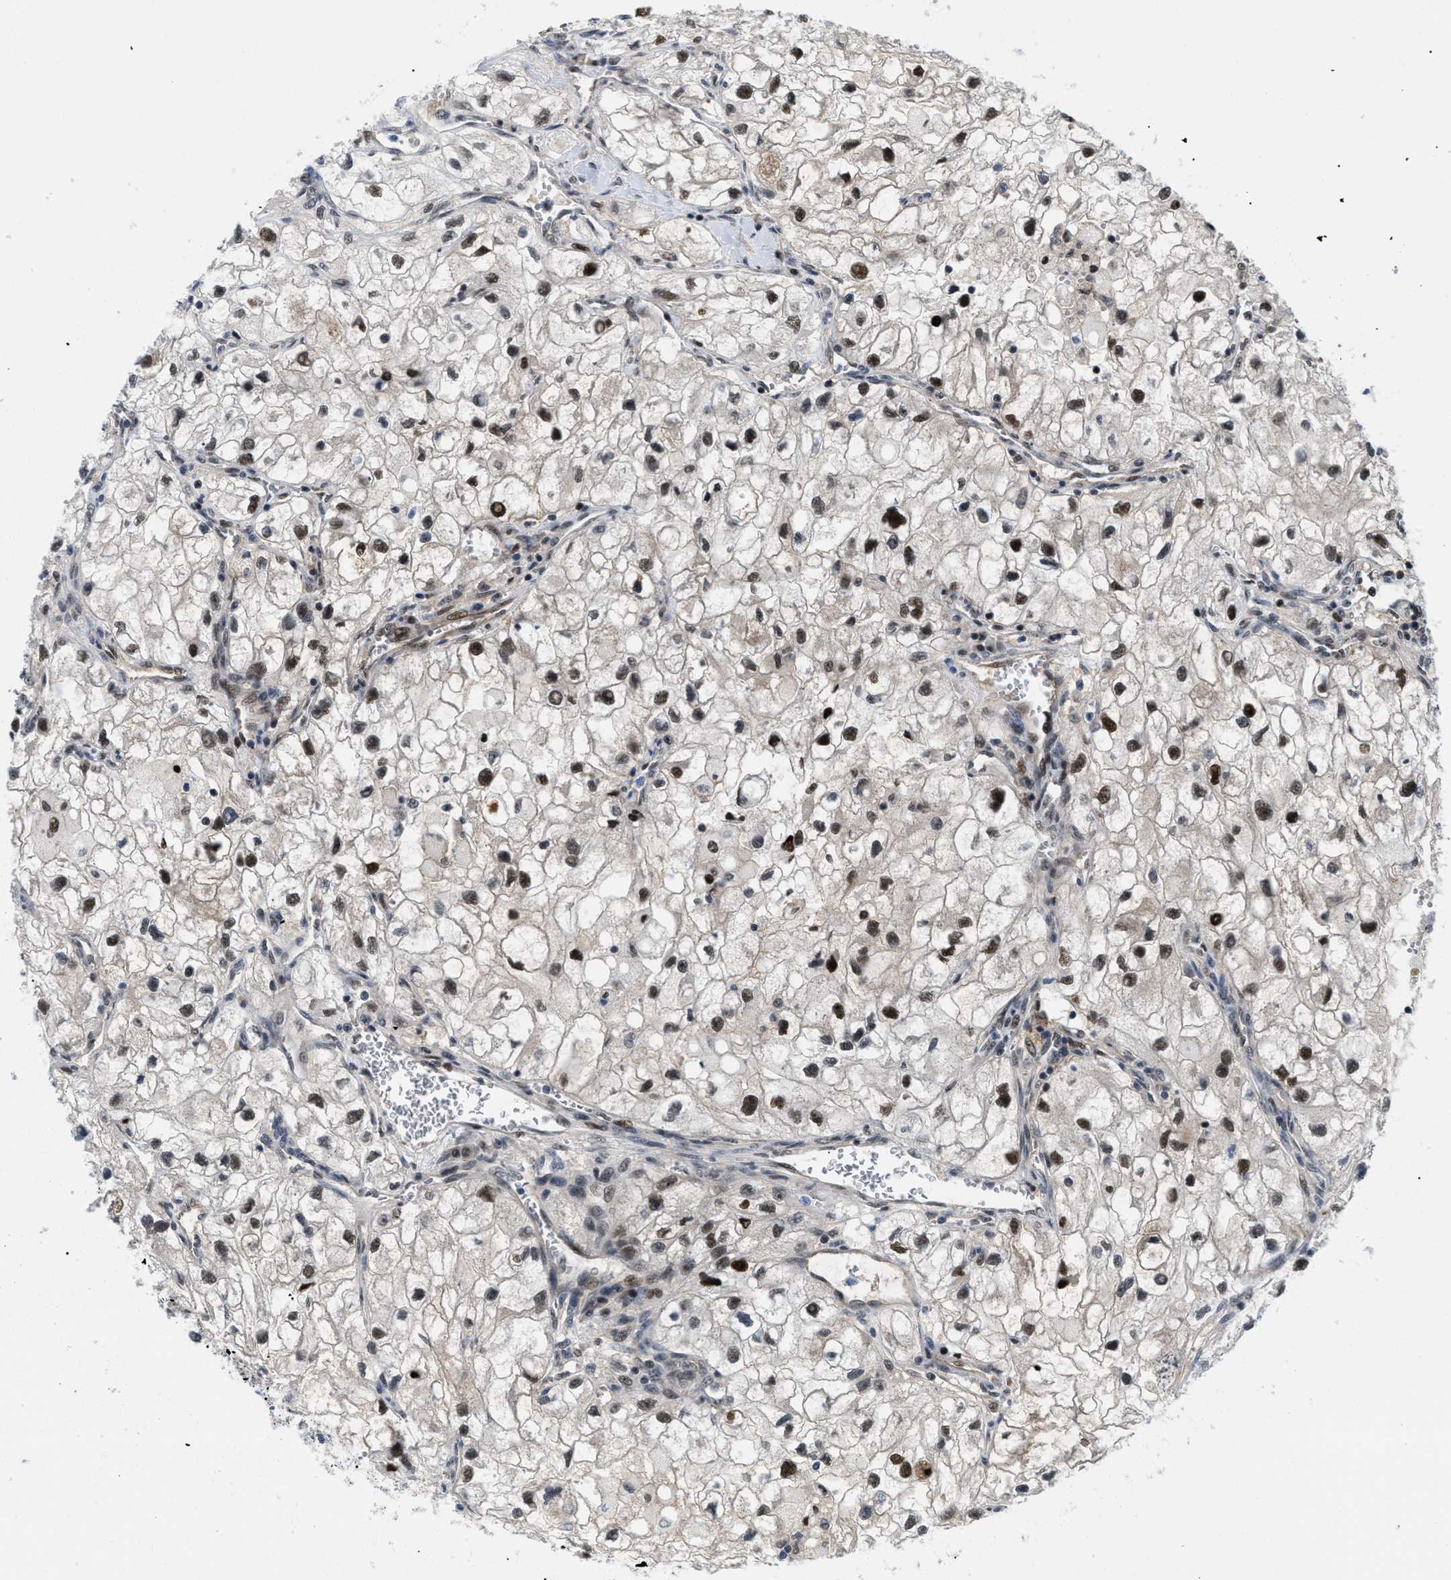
{"staining": {"intensity": "strong", "quantity": ">75%", "location": "nuclear"}, "tissue": "renal cancer", "cell_type": "Tumor cells", "image_type": "cancer", "snomed": [{"axis": "morphology", "description": "Adenocarcinoma, NOS"}, {"axis": "topography", "description": "Kidney"}], "caption": "This is a histology image of IHC staining of renal adenocarcinoma, which shows strong positivity in the nuclear of tumor cells.", "gene": "SLC29A2", "patient": {"sex": "female", "age": 70}}